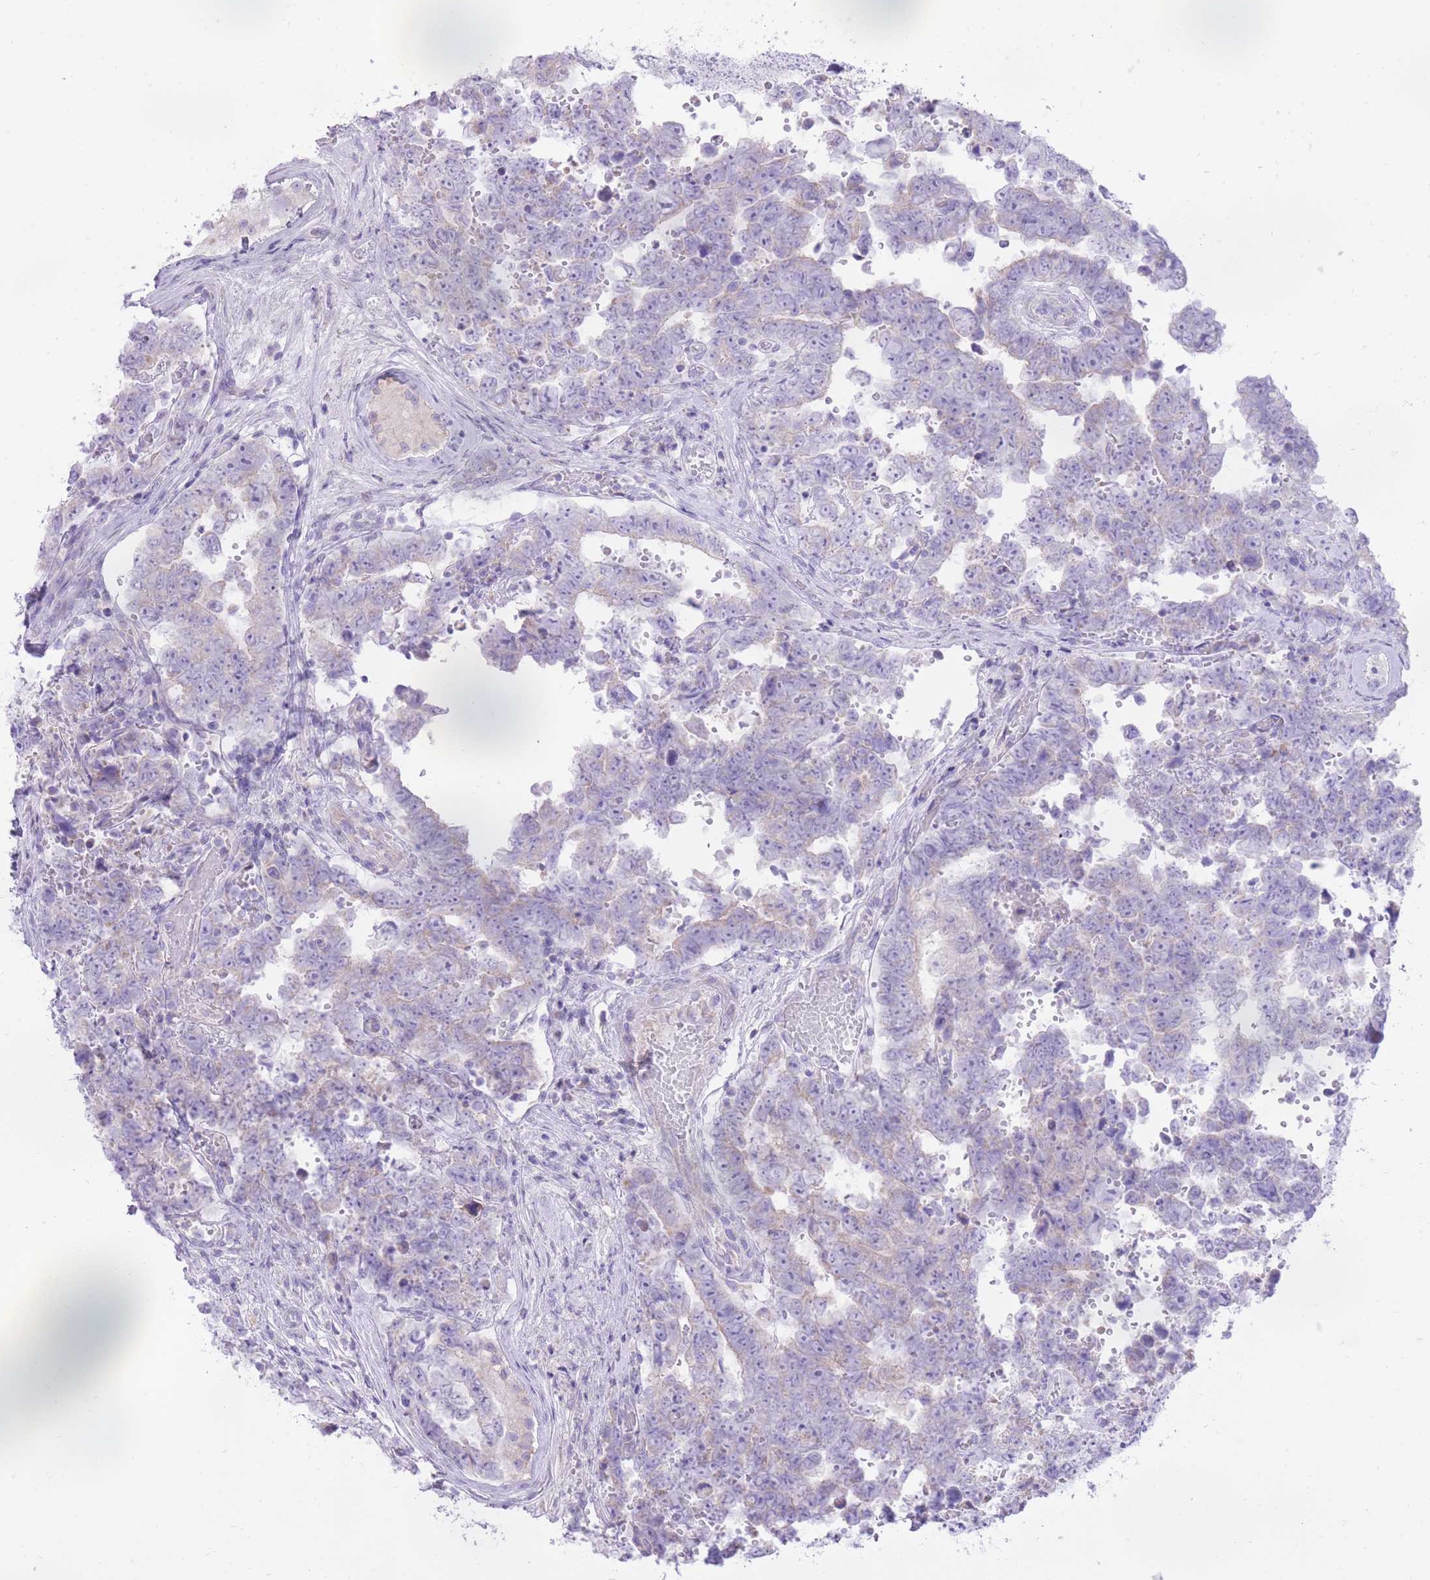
{"staining": {"intensity": "negative", "quantity": "none", "location": "none"}, "tissue": "testis cancer", "cell_type": "Tumor cells", "image_type": "cancer", "snomed": [{"axis": "morphology", "description": "Normal tissue, NOS"}, {"axis": "morphology", "description": "Carcinoma, Embryonal, NOS"}, {"axis": "topography", "description": "Testis"}, {"axis": "topography", "description": "Epididymis"}], "caption": "Testis embryonal carcinoma was stained to show a protein in brown. There is no significant staining in tumor cells.", "gene": "SLC4A4", "patient": {"sex": "male", "age": 25}}